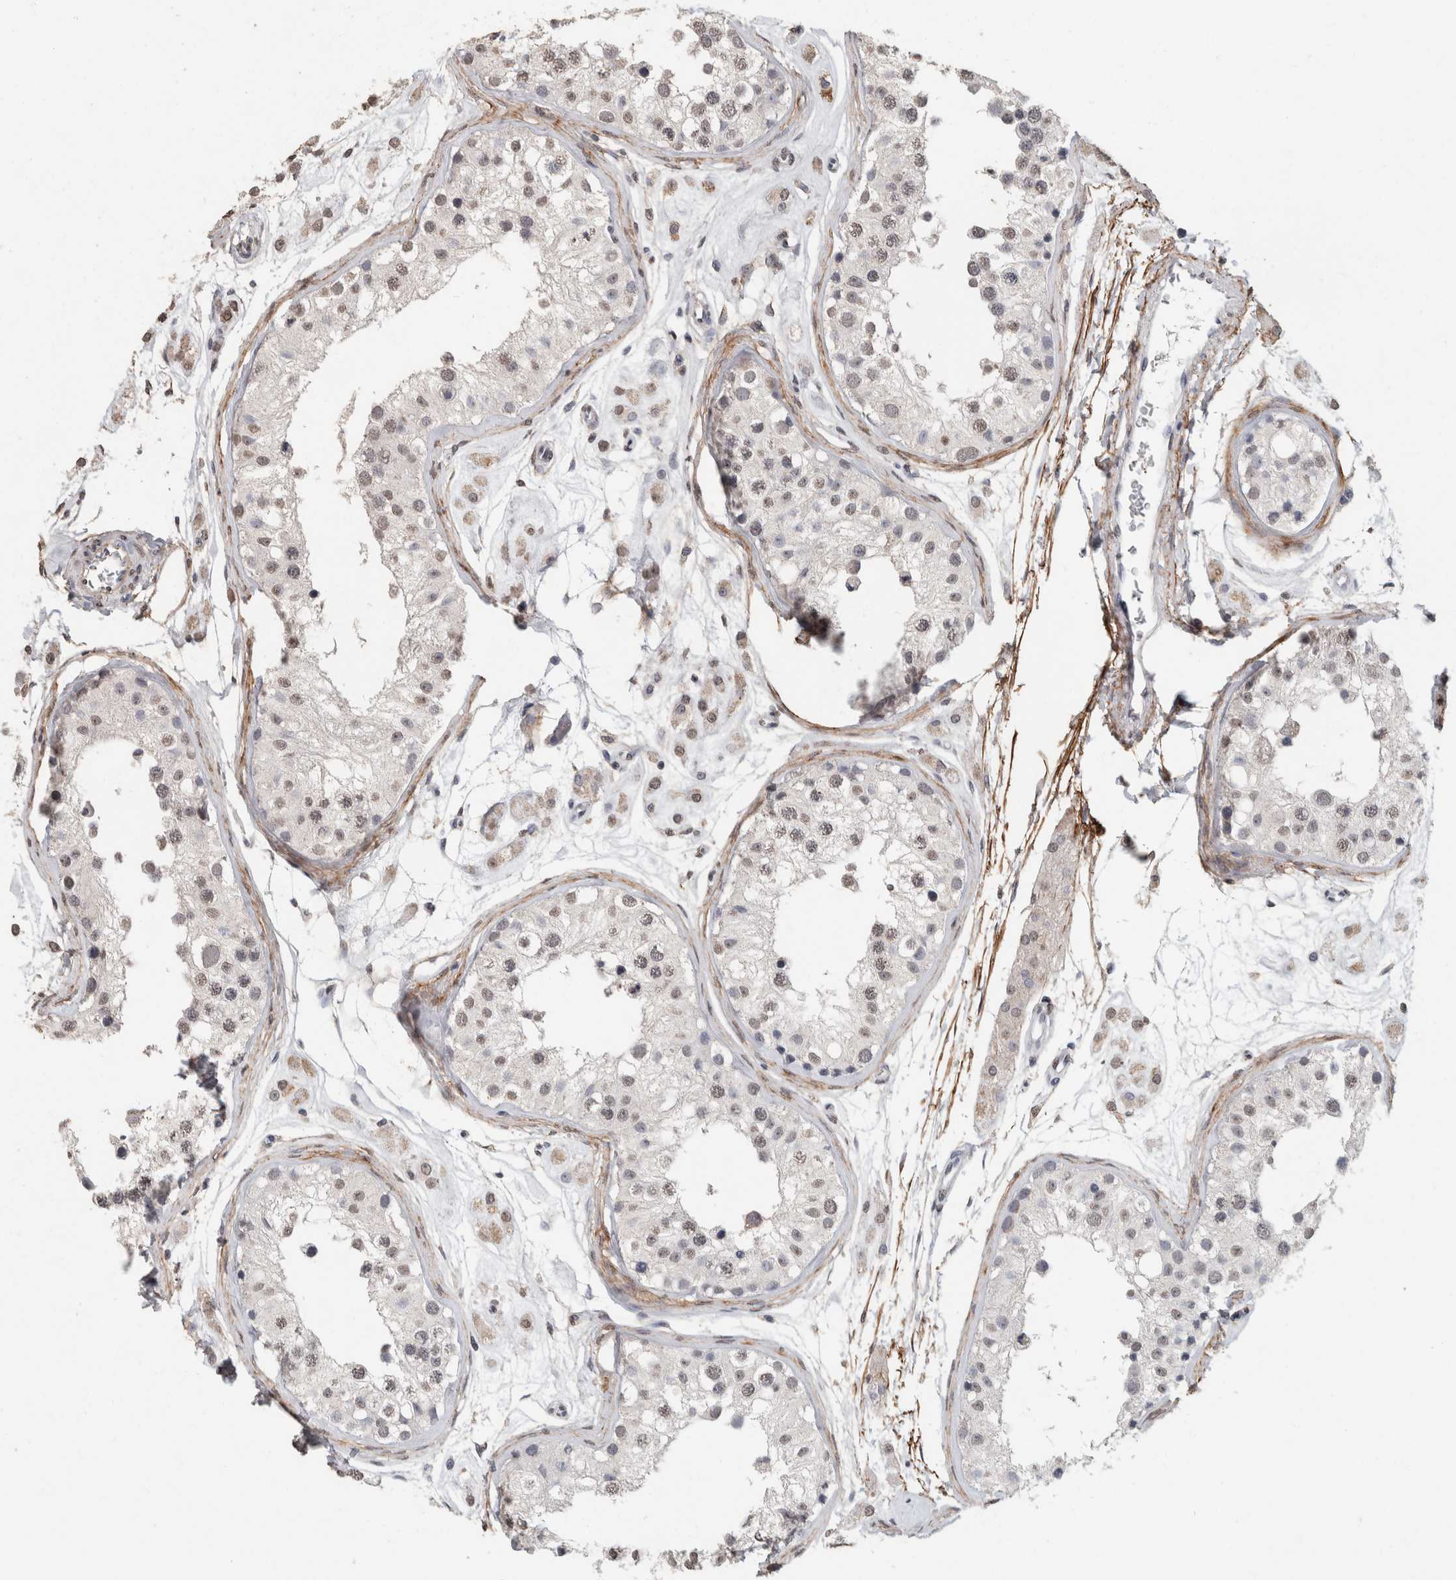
{"staining": {"intensity": "weak", "quantity": "25%-75%", "location": "nuclear"}, "tissue": "testis", "cell_type": "Cells in seminiferous ducts", "image_type": "normal", "snomed": [{"axis": "morphology", "description": "Normal tissue, NOS"}, {"axis": "morphology", "description": "Adenocarcinoma, metastatic, NOS"}, {"axis": "topography", "description": "Testis"}], "caption": "Immunohistochemical staining of unremarkable human testis exhibits 25%-75% levels of weak nuclear protein expression in about 25%-75% of cells in seminiferous ducts. The protein of interest is stained brown, and the nuclei are stained in blue (DAB IHC with brightfield microscopy, high magnification).", "gene": "LTBP1", "patient": {"sex": "male", "age": 26}}